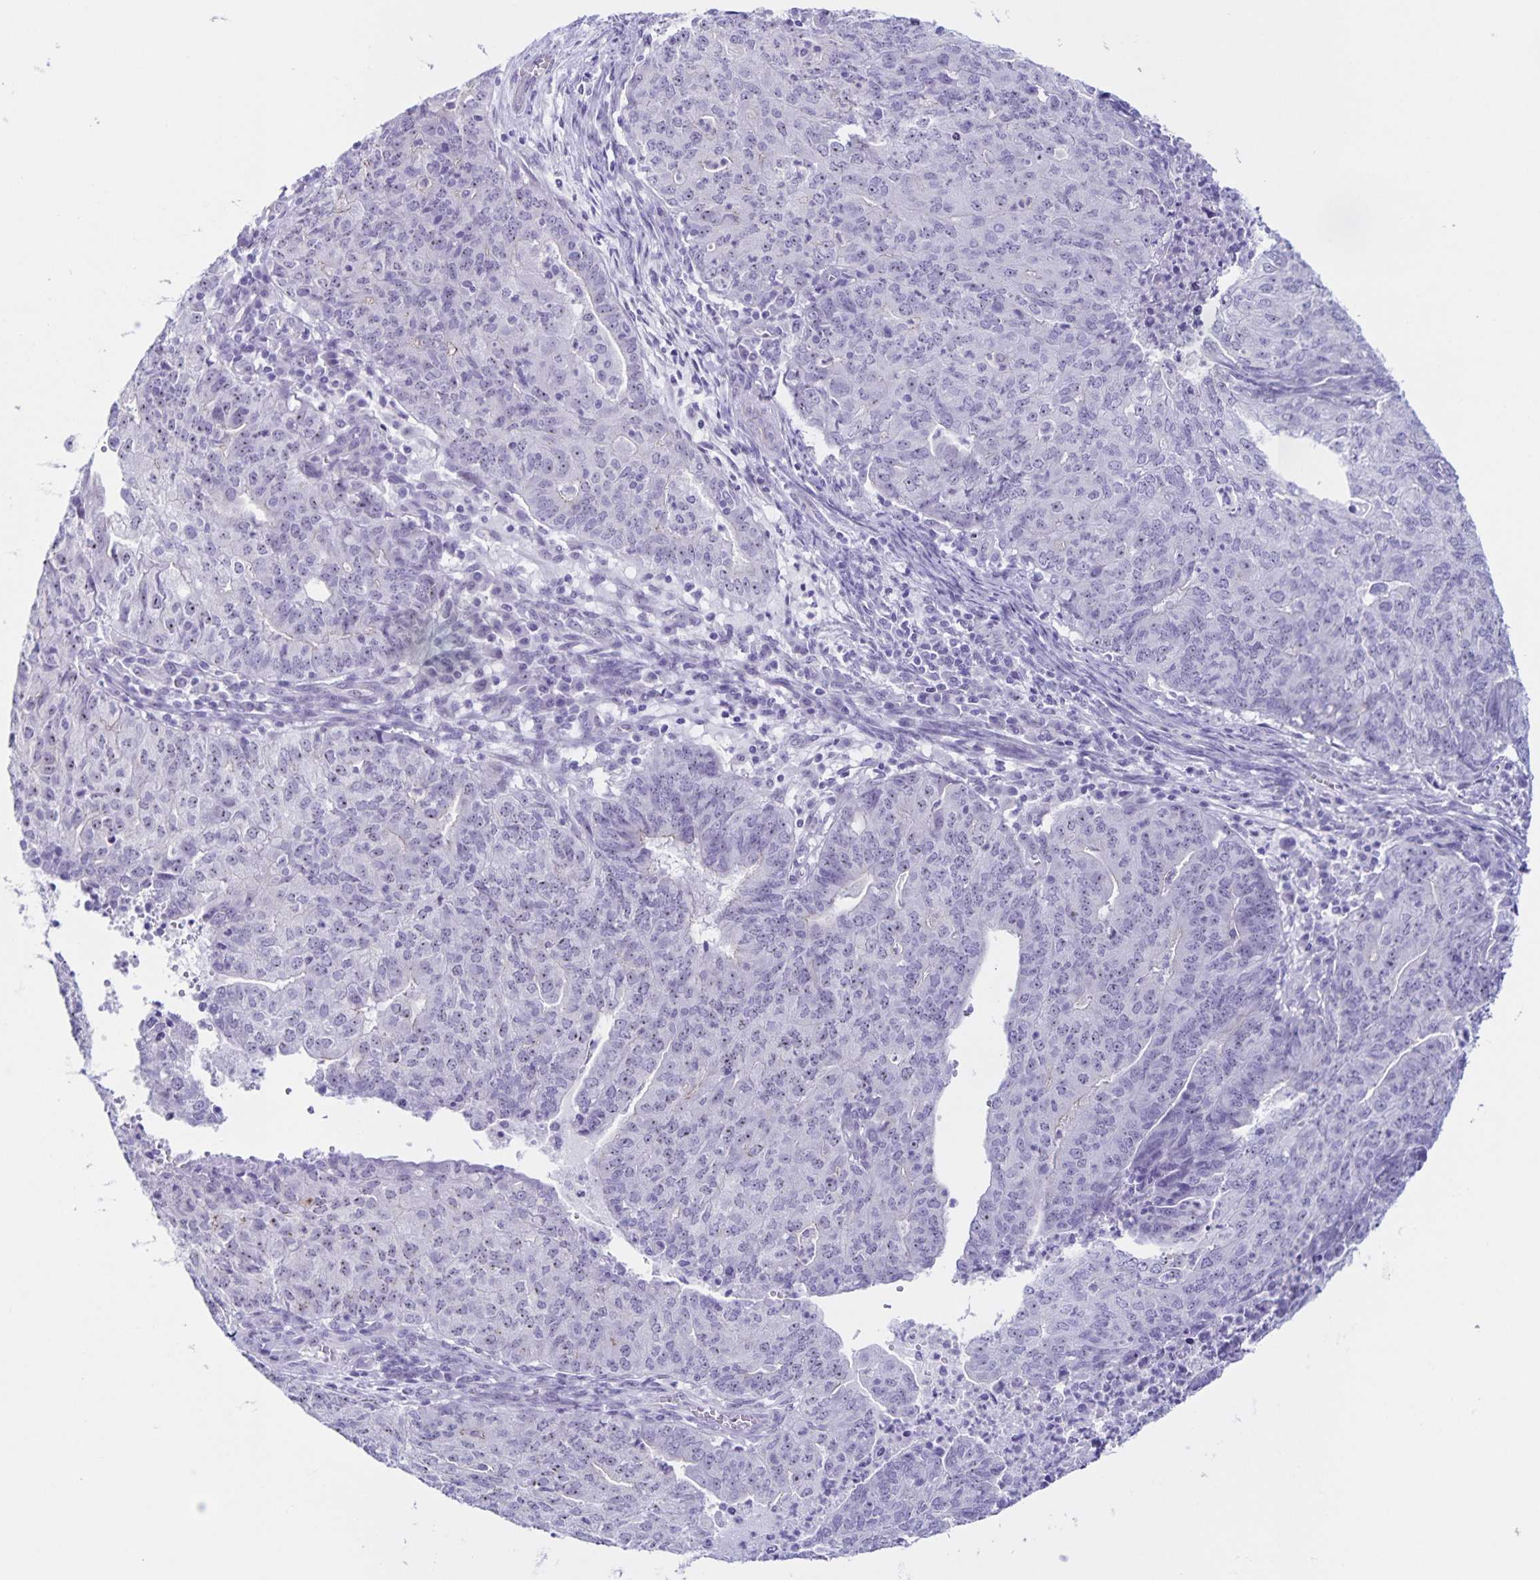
{"staining": {"intensity": "weak", "quantity": "<25%", "location": "nuclear"}, "tissue": "endometrial cancer", "cell_type": "Tumor cells", "image_type": "cancer", "snomed": [{"axis": "morphology", "description": "Adenocarcinoma, NOS"}, {"axis": "topography", "description": "Endometrium"}], "caption": "DAB (3,3'-diaminobenzidine) immunohistochemical staining of human endometrial cancer (adenocarcinoma) exhibits no significant positivity in tumor cells.", "gene": "FAM170A", "patient": {"sex": "female", "age": 82}}